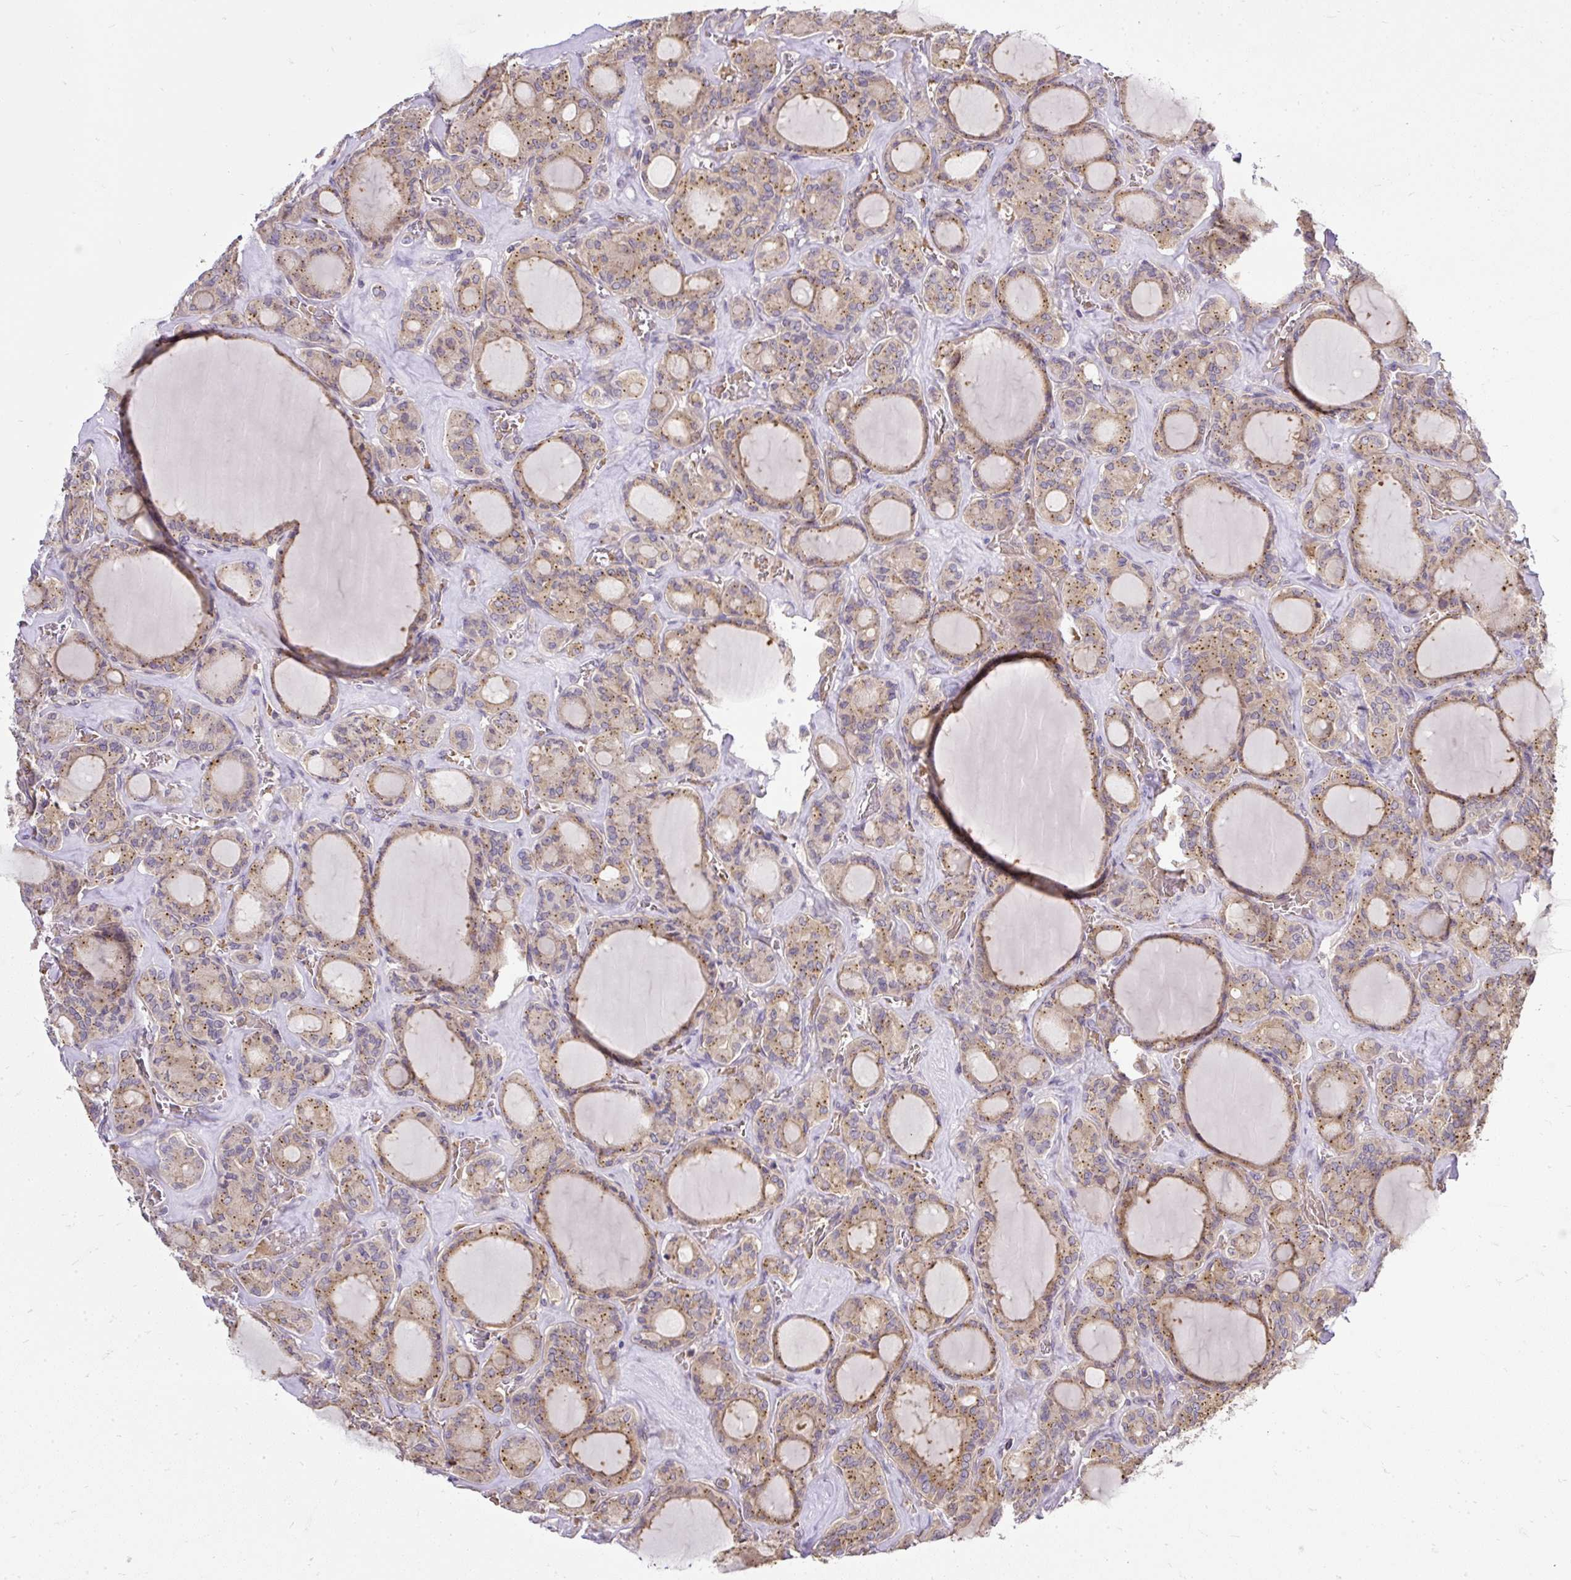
{"staining": {"intensity": "moderate", "quantity": "25%-75%", "location": "cytoplasmic/membranous"}, "tissue": "thyroid cancer", "cell_type": "Tumor cells", "image_type": "cancer", "snomed": [{"axis": "morphology", "description": "Papillary adenocarcinoma, NOS"}, {"axis": "topography", "description": "Thyroid gland"}], "caption": "There is medium levels of moderate cytoplasmic/membranous expression in tumor cells of thyroid papillary adenocarcinoma, as demonstrated by immunohistochemical staining (brown color).", "gene": "SMC4", "patient": {"sex": "male", "age": 87}}